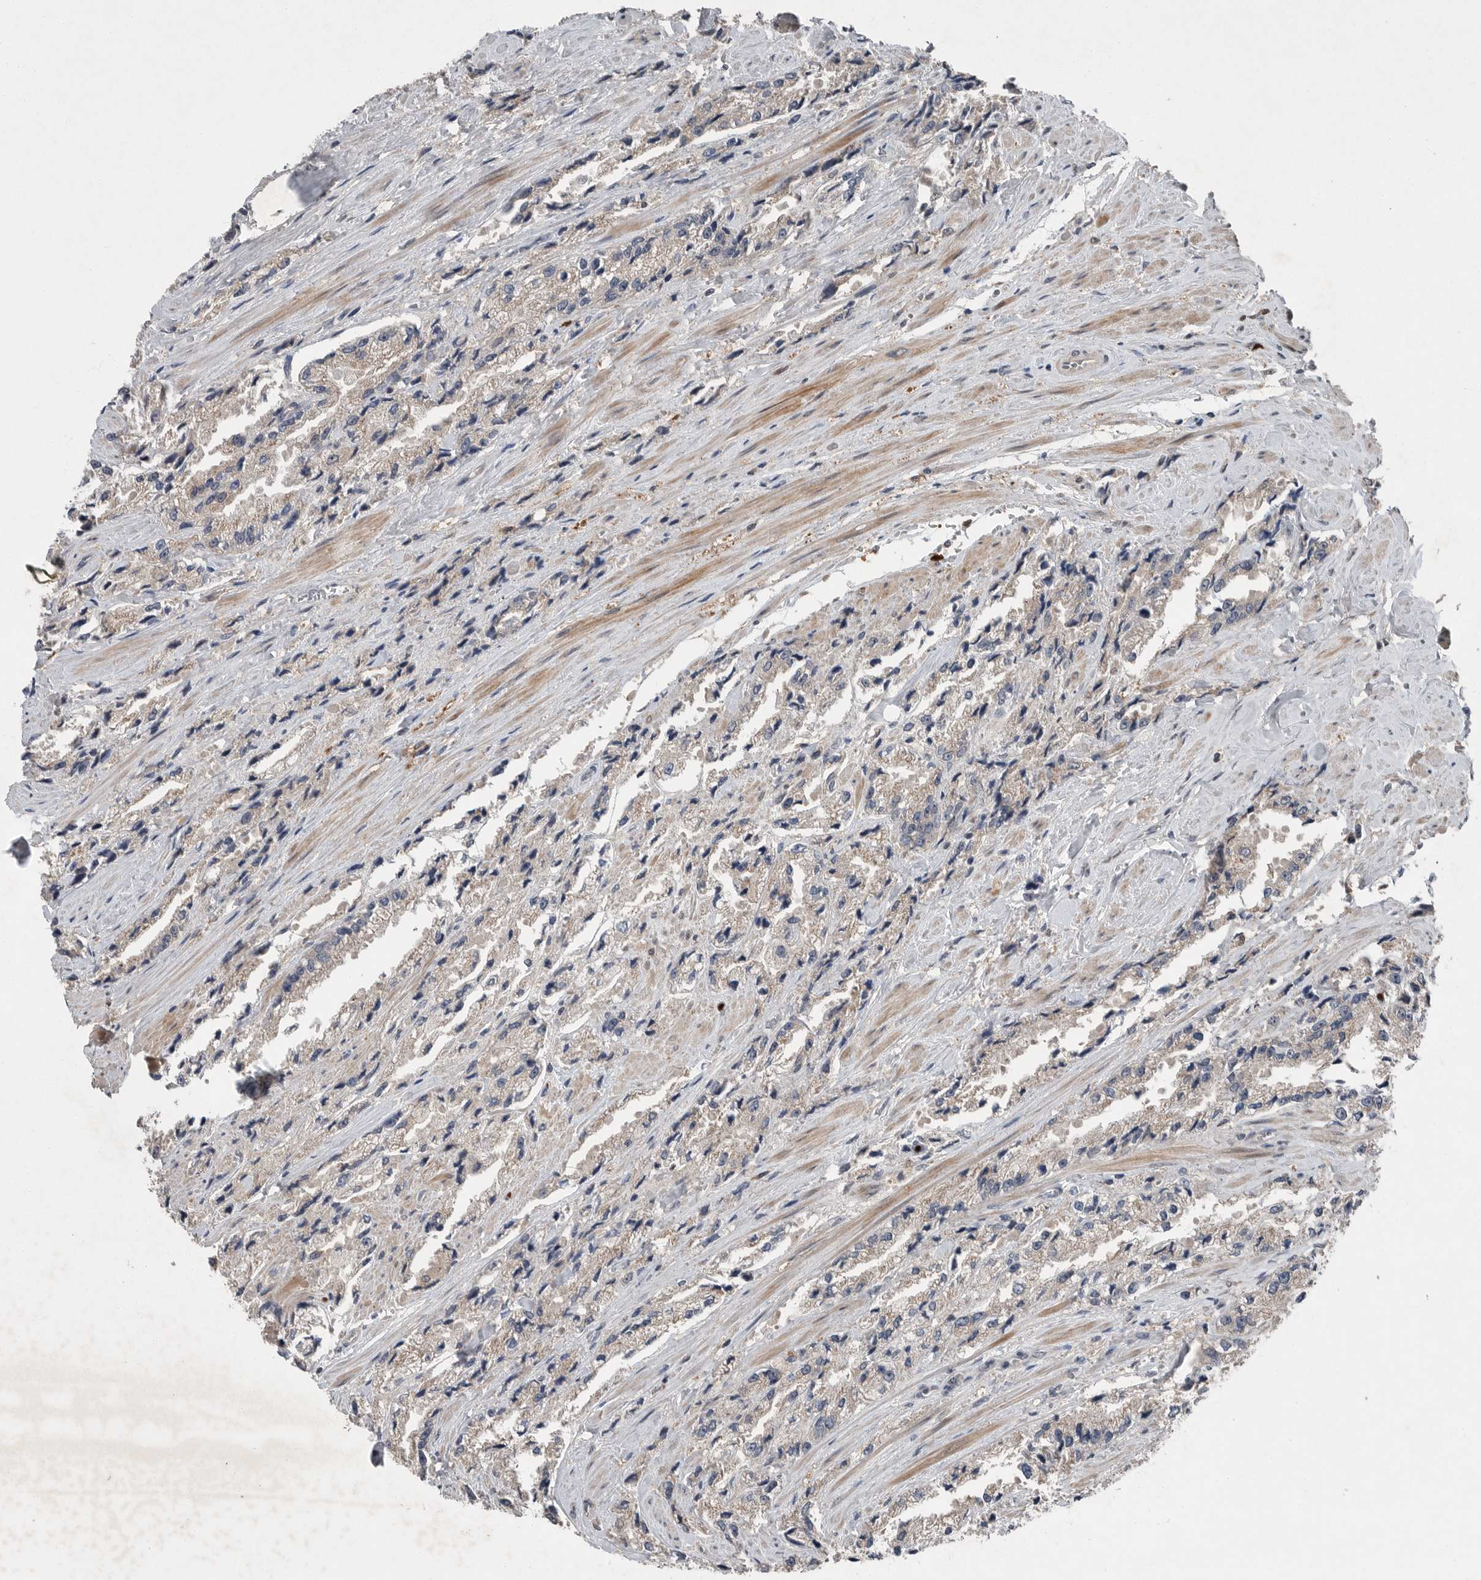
{"staining": {"intensity": "negative", "quantity": "none", "location": "none"}, "tissue": "prostate cancer", "cell_type": "Tumor cells", "image_type": "cancer", "snomed": [{"axis": "morphology", "description": "Adenocarcinoma, High grade"}, {"axis": "topography", "description": "Prostate"}], "caption": "High magnification brightfield microscopy of prostate high-grade adenocarcinoma stained with DAB (3,3'-diaminobenzidine) (brown) and counterstained with hematoxylin (blue): tumor cells show no significant expression.", "gene": "SCP2", "patient": {"sex": "male", "age": 58}}